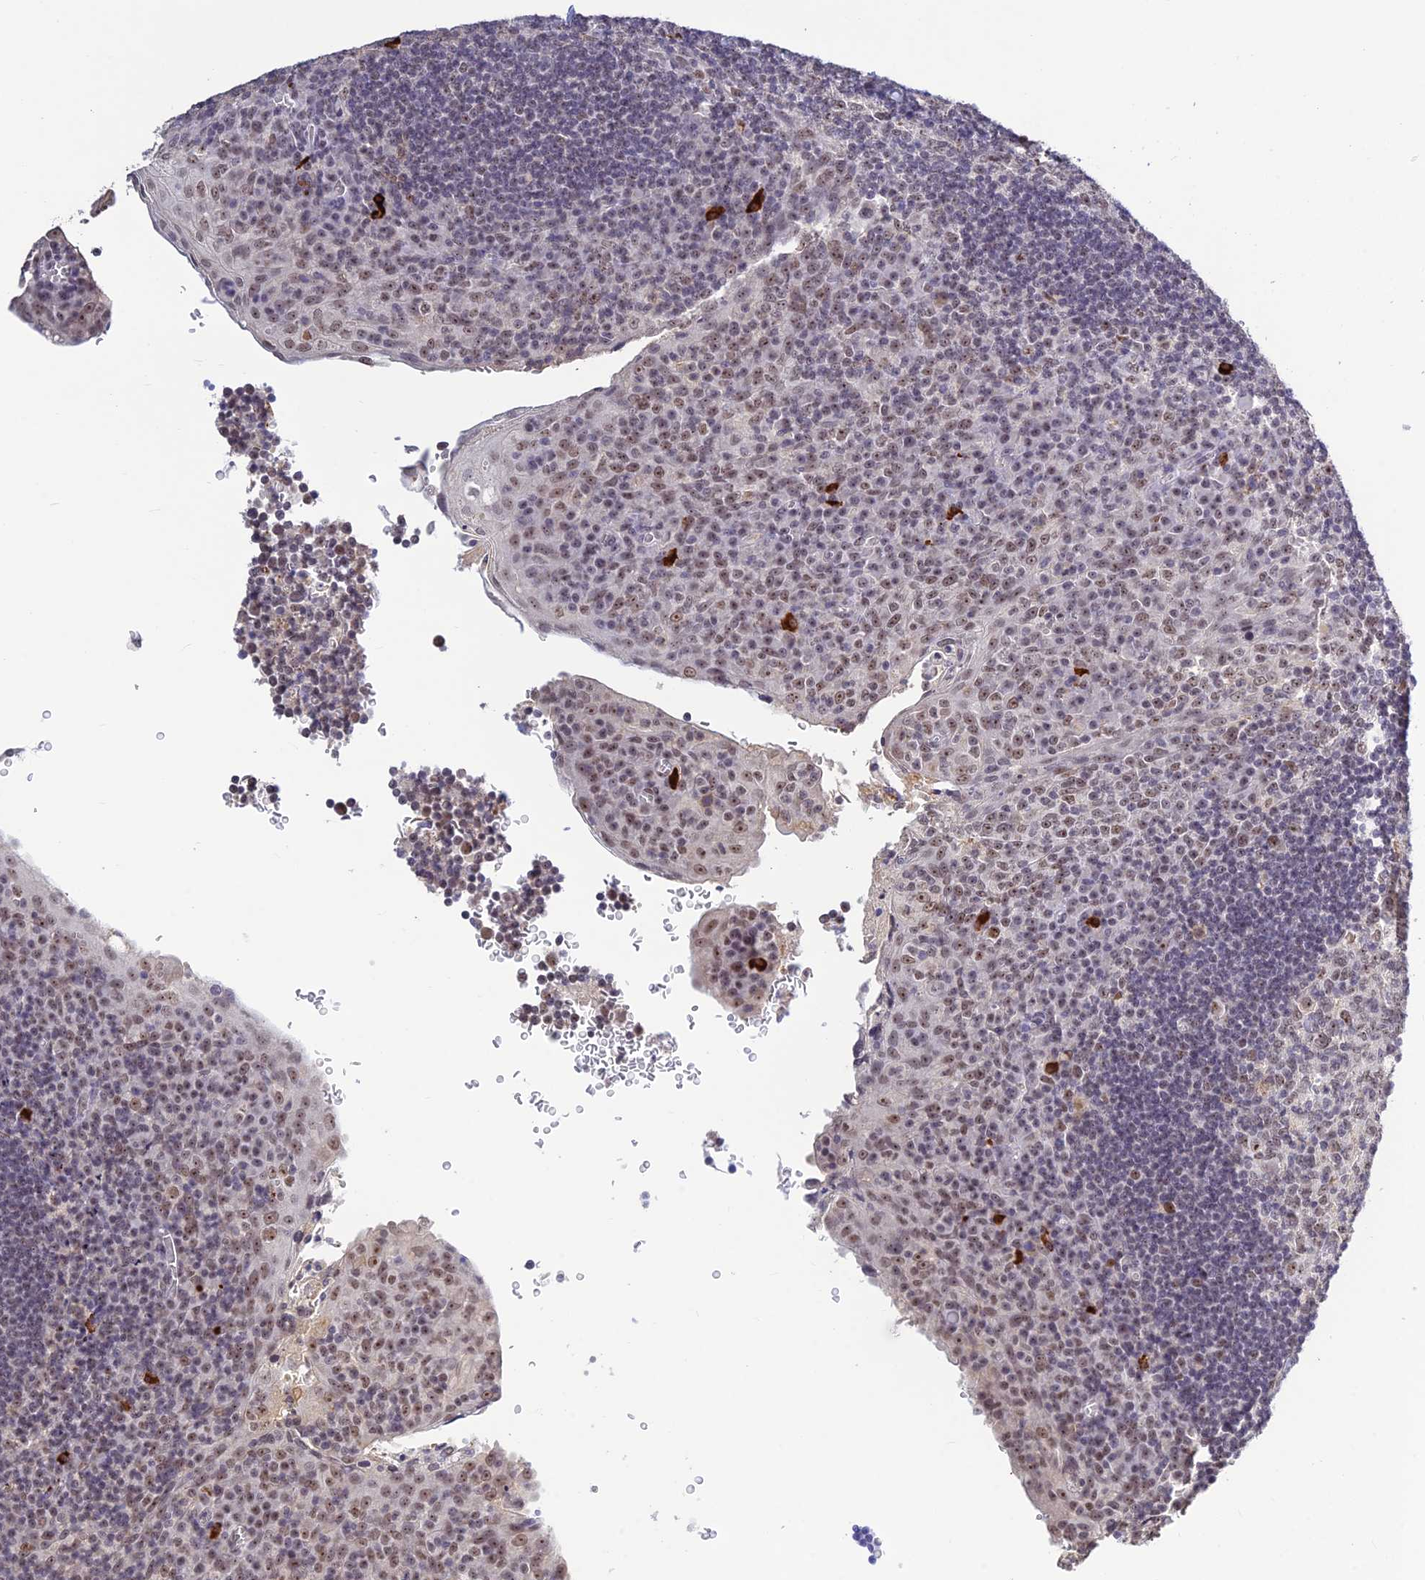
{"staining": {"intensity": "weak", "quantity": "<25%", "location": "nuclear"}, "tissue": "tonsil", "cell_type": "Germinal center cells", "image_type": "normal", "snomed": [{"axis": "morphology", "description": "Normal tissue, NOS"}, {"axis": "topography", "description": "Tonsil"}], "caption": "An immunohistochemistry (IHC) photomicrograph of unremarkable tonsil is shown. There is no staining in germinal center cells of tonsil.", "gene": "POLR1G", "patient": {"sex": "male", "age": 17}}